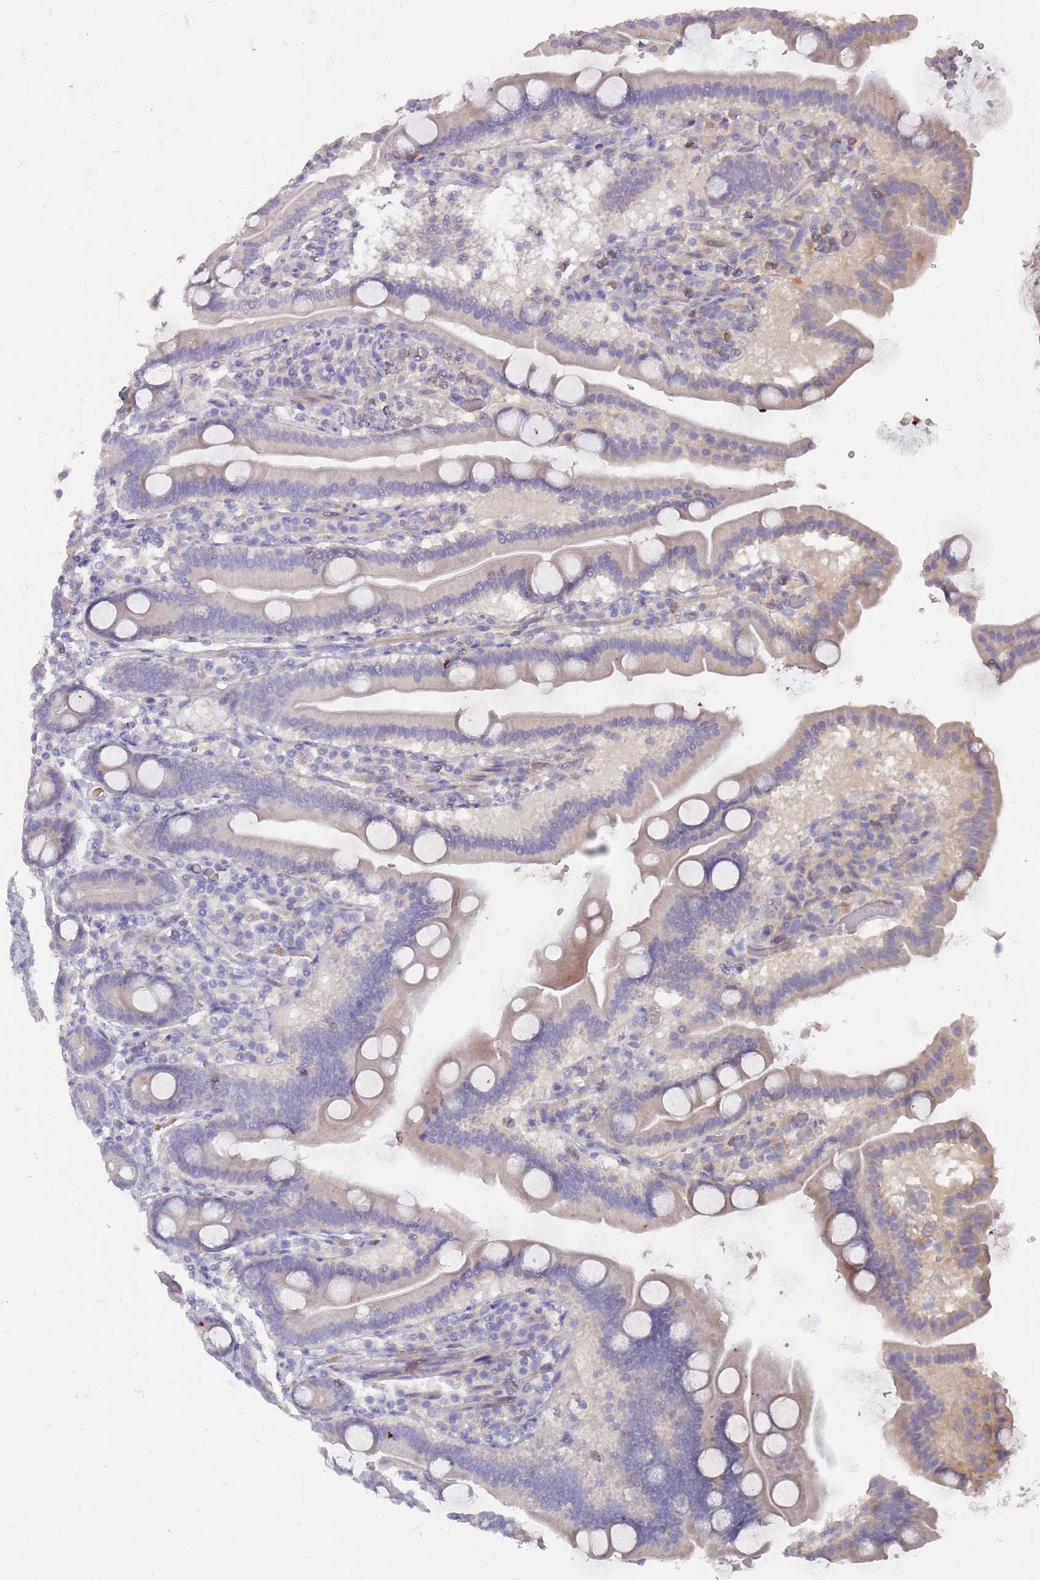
{"staining": {"intensity": "weak", "quantity": "25%-75%", "location": "cytoplasmic/membranous"}, "tissue": "duodenum", "cell_type": "Glandular cells", "image_type": "normal", "snomed": [{"axis": "morphology", "description": "Normal tissue, NOS"}, {"axis": "topography", "description": "Duodenum"}], "caption": "Immunohistochemistry staining of unremarkable duodenum, which shows low levels of weak cytoplasmic/membranous staining in approximately 25%-75% of glandular cells indicating weak cytoplasmic/membranous protein positivity. The staining was performed using DAB (brown) for protein detection and nuclei were counterstained in hematoxylin (blue).", "gene": "LACC1", "patient": {"sex": "male", "age": 55}}